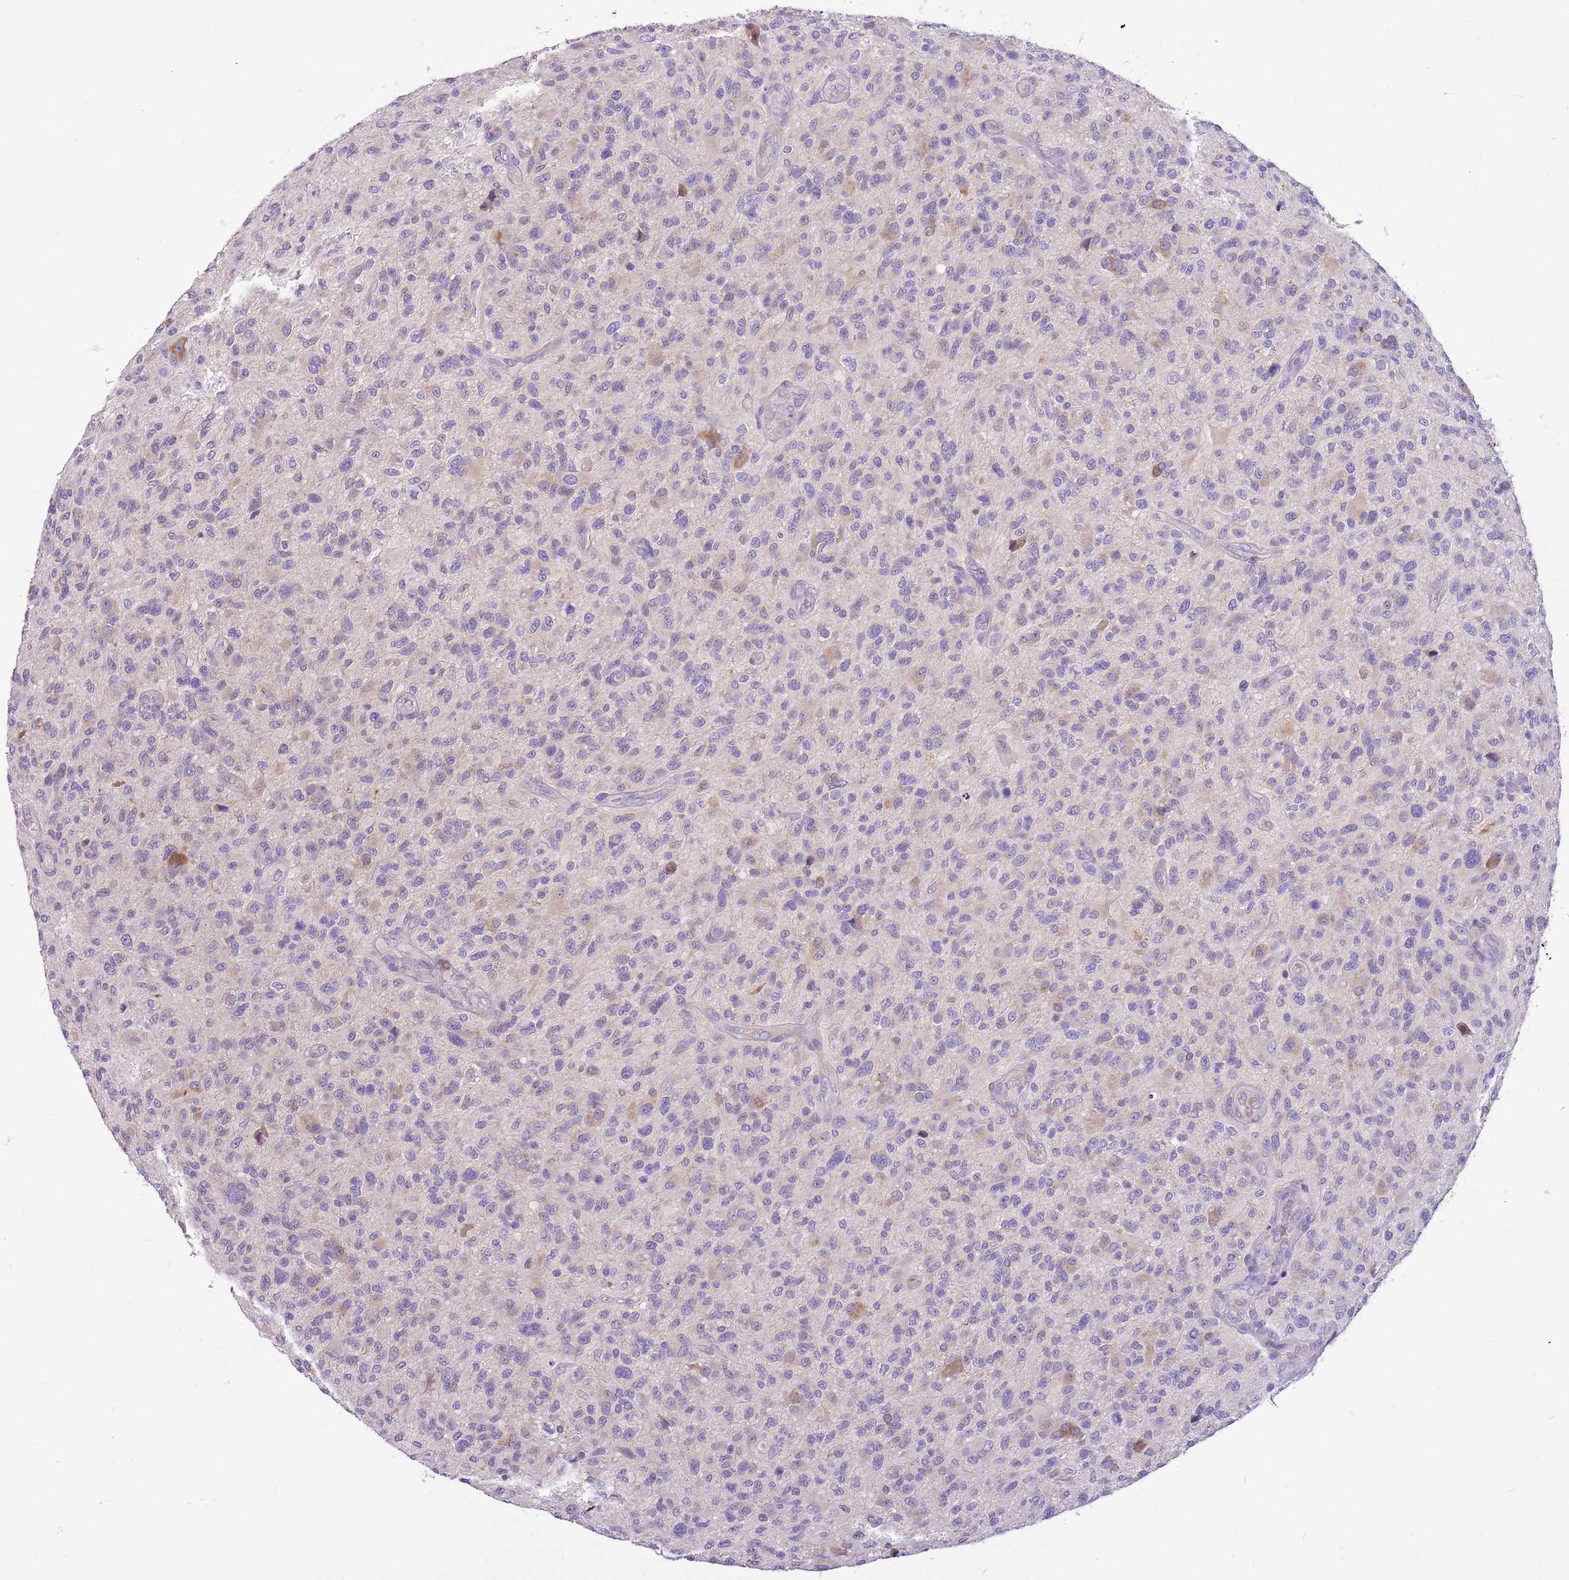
{"staining": {"intensity": "negative", "quantity": "none", "location": "none"}, "tissue": "glioma", "cell_type": "Tumor cells", "image_type": "cancer", "snomed": [{"axis": "morphology", "description": "Glioma, malignant, High grade"}, {"axis": "topography", "description": "Brain"}], "caption": "Immunohistochemical staining of human high-grade glioma (malignant) displays no significant positivity in tumor cells.", "gene": "GLCE", "patient": {"sex": "male", "age": 47}}